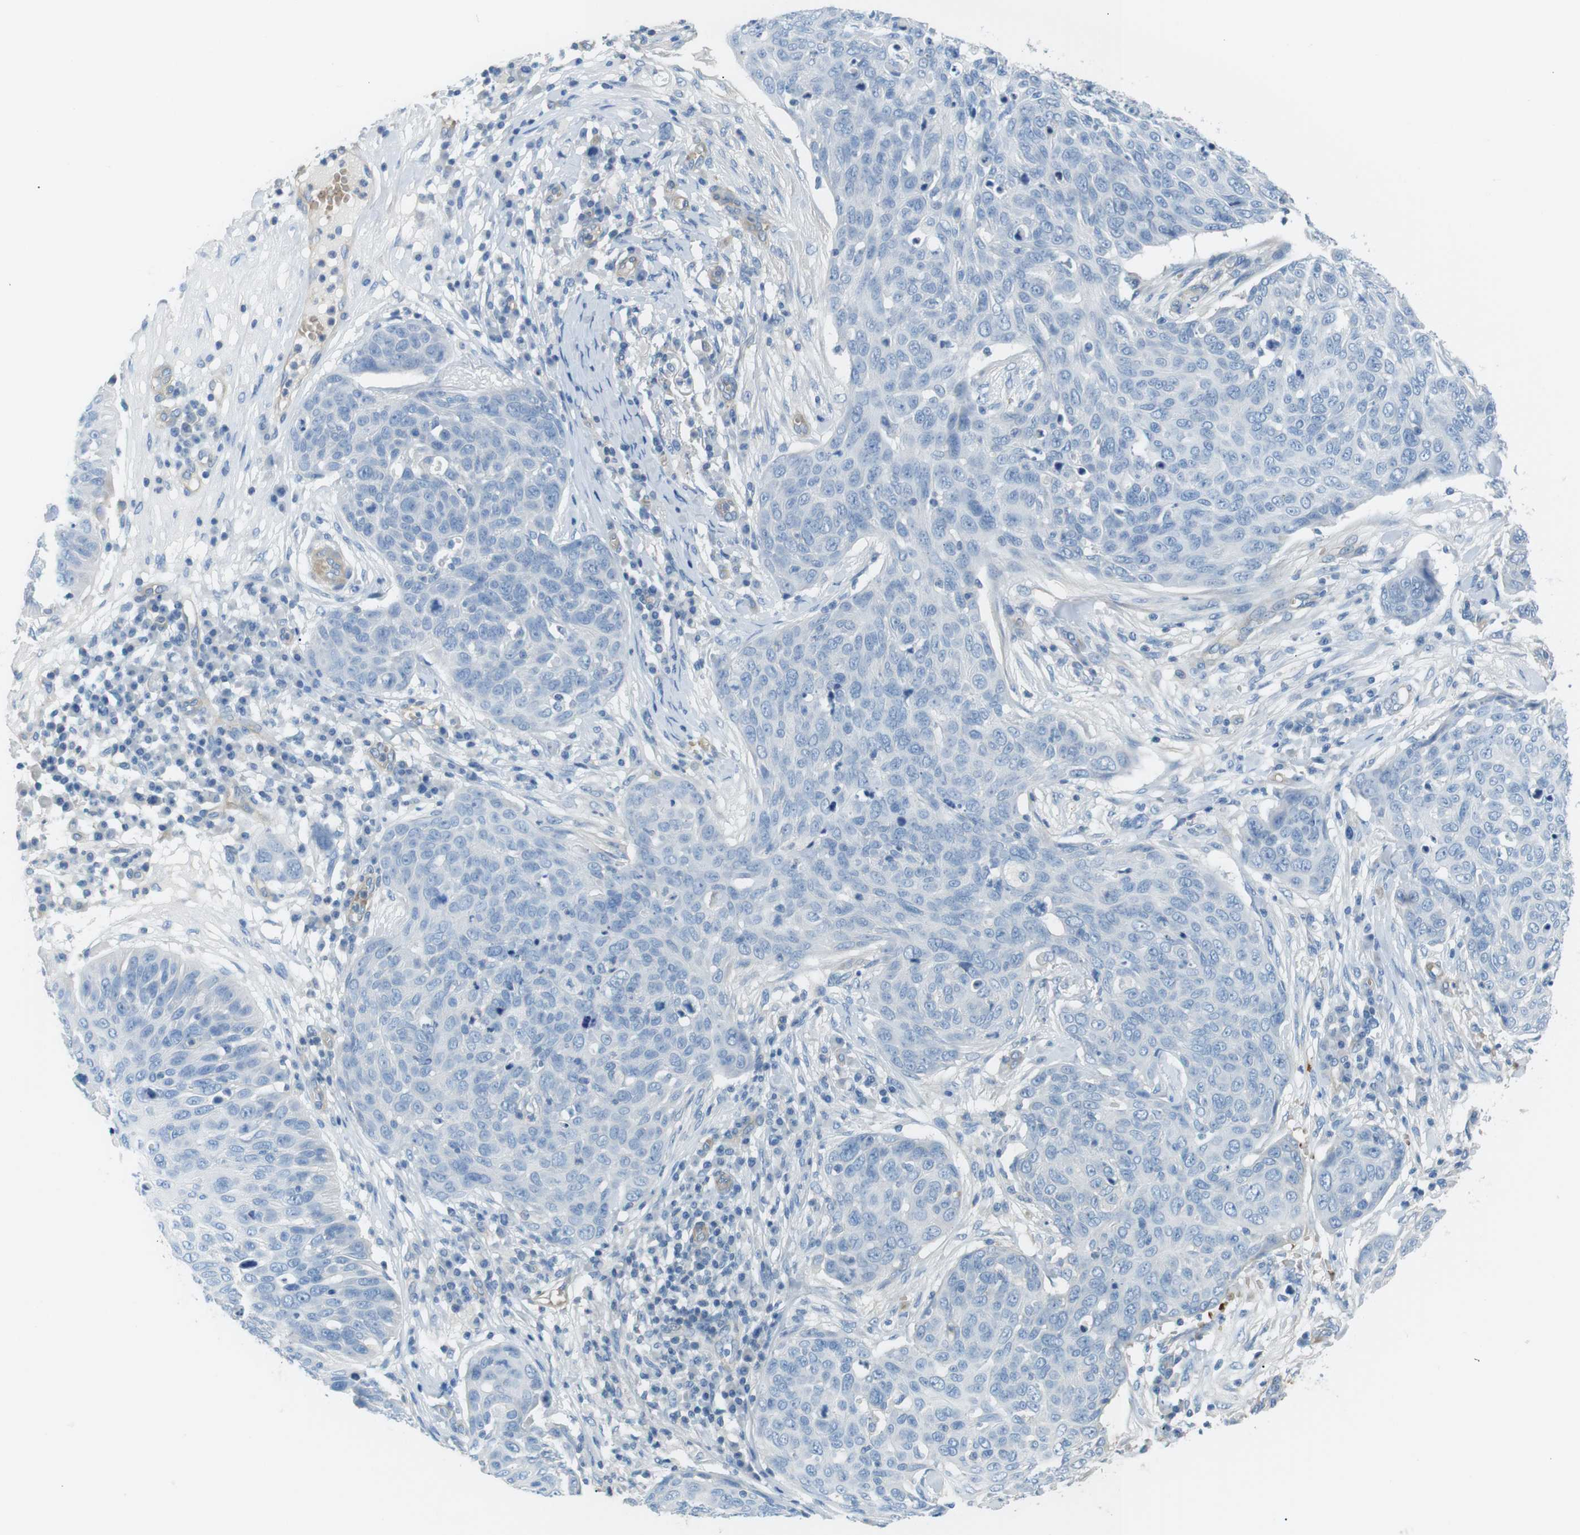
{"staining": {"intensity": "negative", "quantity": "none", "location": "none"}, "tissue": "skin cancer", "cell_type": "Tumor cells", "image_type": "cancer", "snomed": [{"axis": "morphology", "description": "Squamous cell carcinoma in situ, NOS"}, {"axis": "morphology", "description": "Squamous cell carcinoma, NOS"}, {"axis": "topography", "description": "Skin"}], "caption": "Skin cancer was stained to show a protein in brown. There is no significant positivity in tumor cells.", "gene": "ADCY10", "patient": {"sex": "male", "age": 93}}